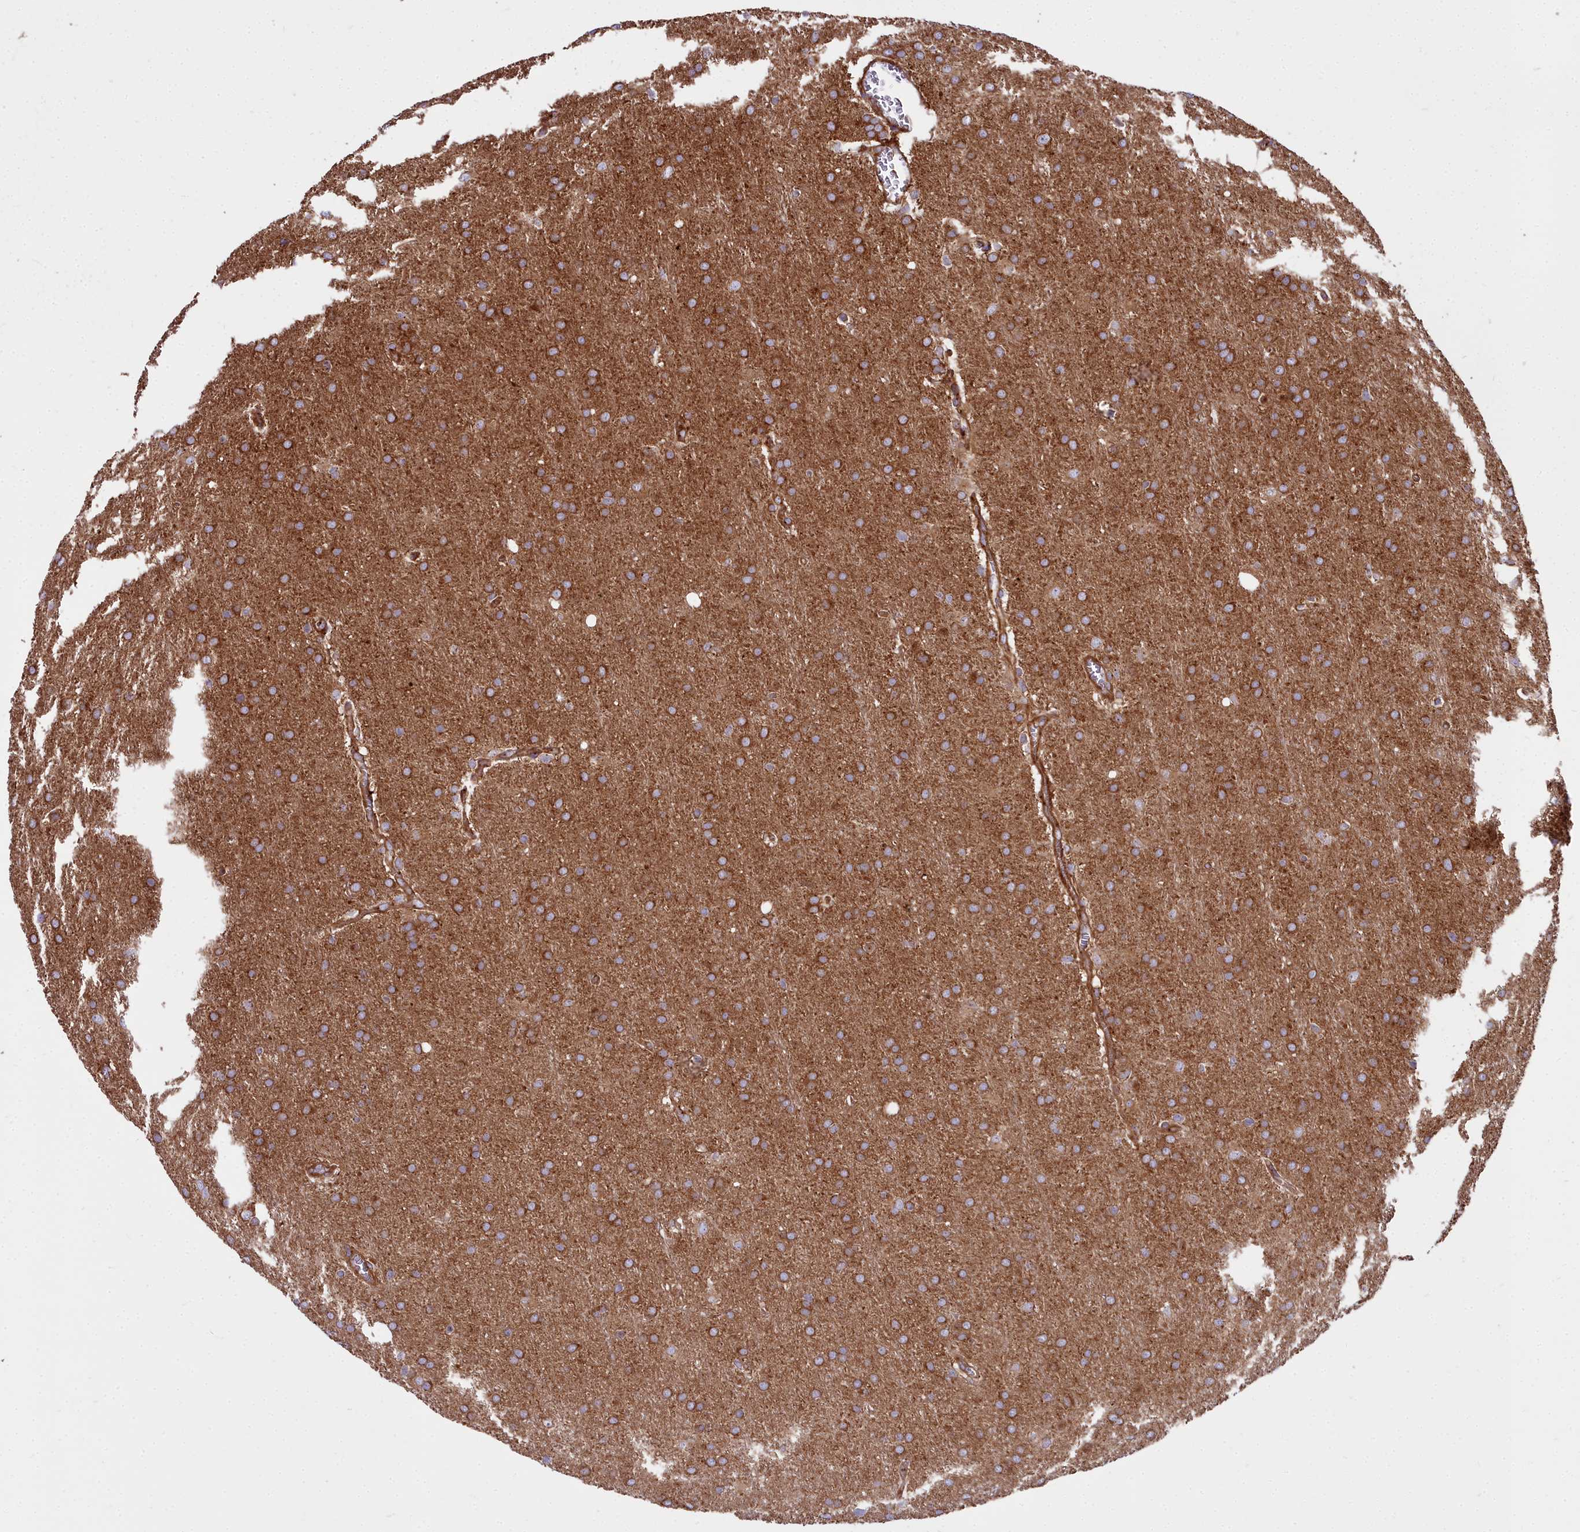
{"staining": {"intensity": "moderate", "quantity": ">75%", "location": "cytoplasmic/membranous"}, "tissue": "glioma", "cell_type": "Tumor cells", "image_type": "cancer", "snomed": [{"axis": "morphology", "description": "Glioma, malignant, Low grade"}, {"axis": "topography", "description": "Brain"}], "caption": "Malignant low-grade glioma was stained to show a protein in brown. There is medium levels of moderate cytoplasmic/membranous positivity in about >75% of tumor cells.", "gene": "DCTN3", "patient": {"sex": "female", "age": 32}}